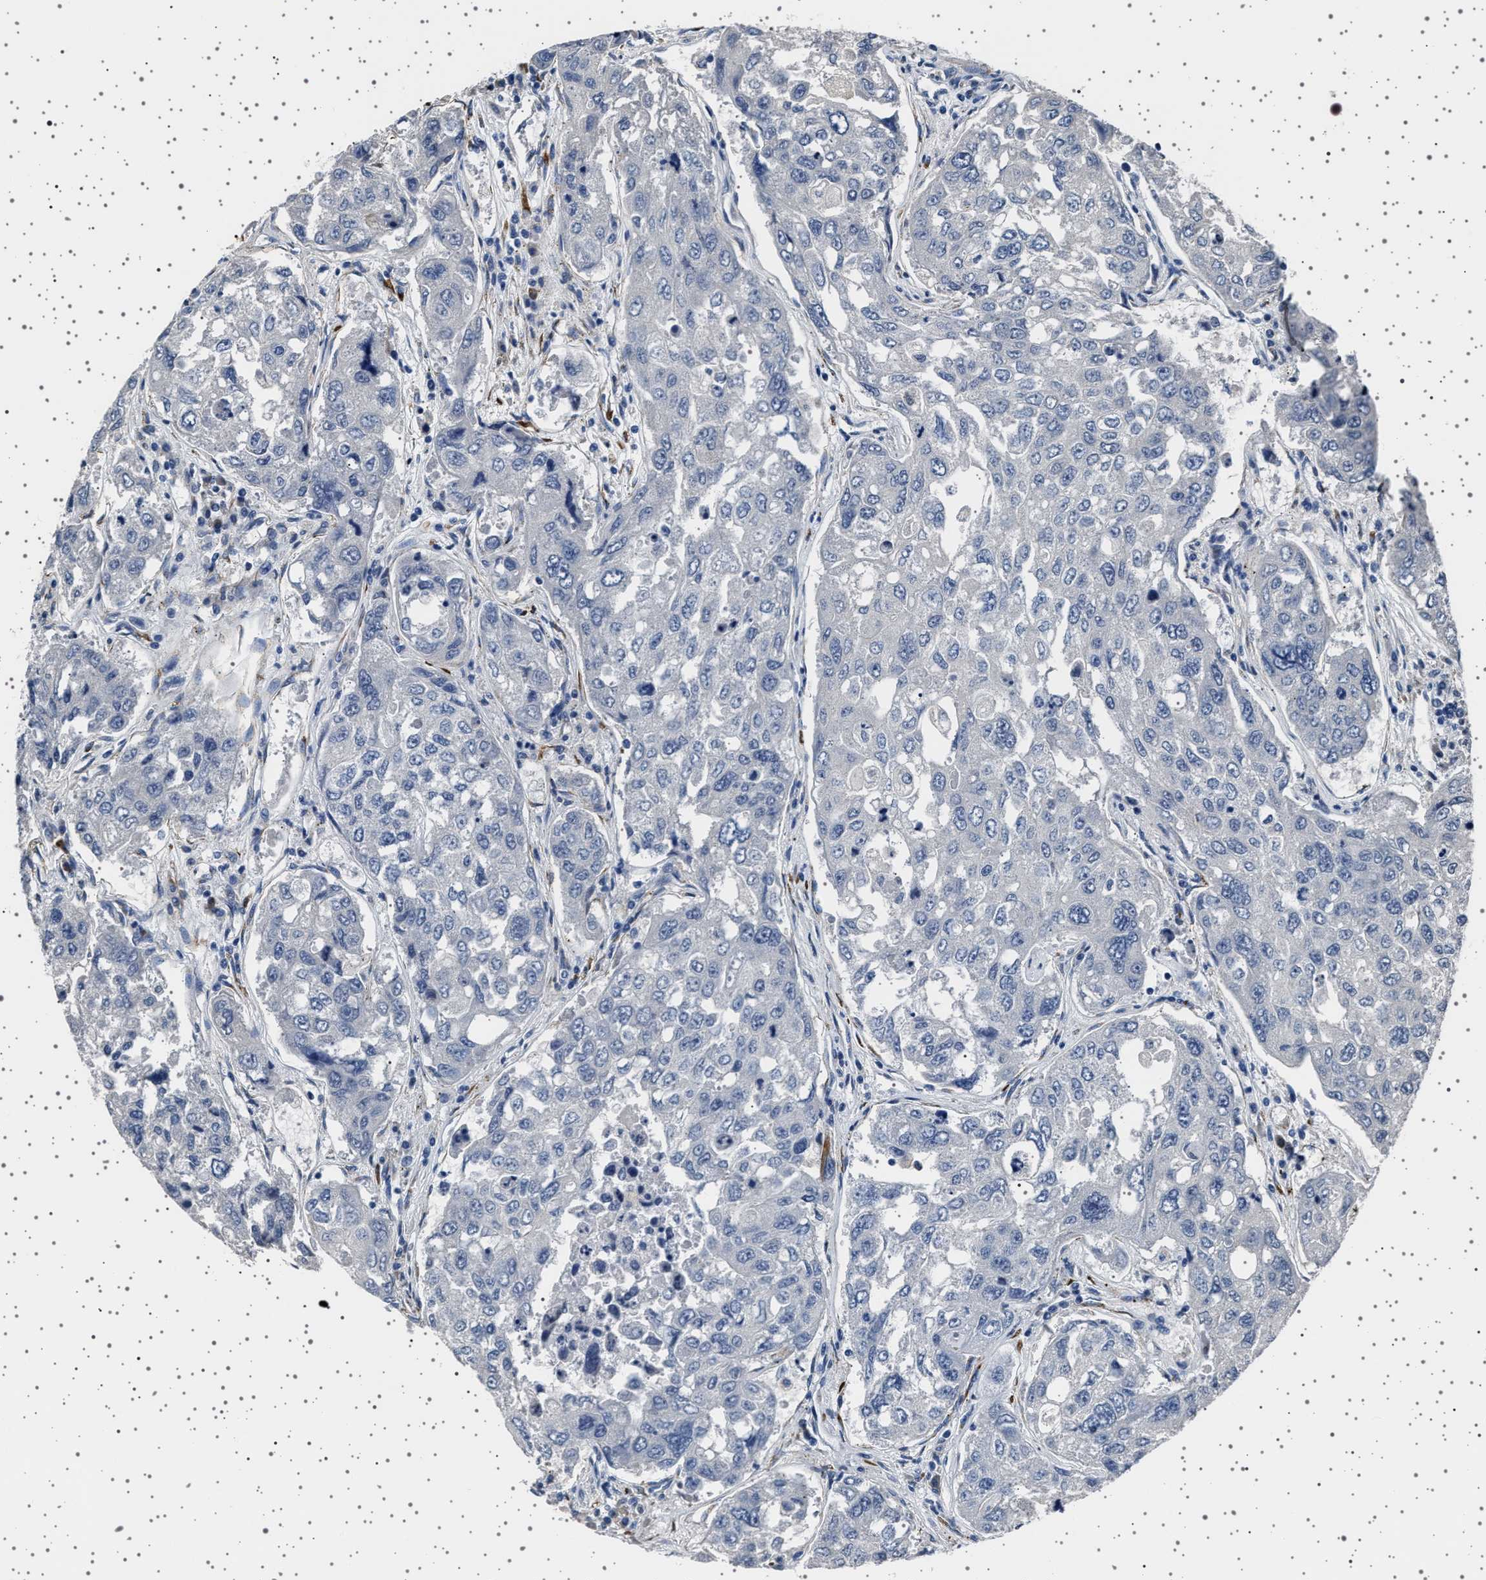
{"staining": {"intensity": "negative", "quantity": "none", "location": "none"}, "tissue": "urothelial cancer", "cell_type": "Tumor cells", "image_type": "cancer", "snomed": [{"axis": "morphology", "description": "Urothelial carcinoma, High grade"}, {"axis": "topography", "description": "Lymph node"}, {"axis": "topography", "description": "Urinary bladder"}], "caption": "Urothelial carcinoma (high-grade) stained for a protein using immunohistochemistry reveals no positivity tumor cells.", "gene": "FTCD", "patient": {"sex": "male", "age": 51}}